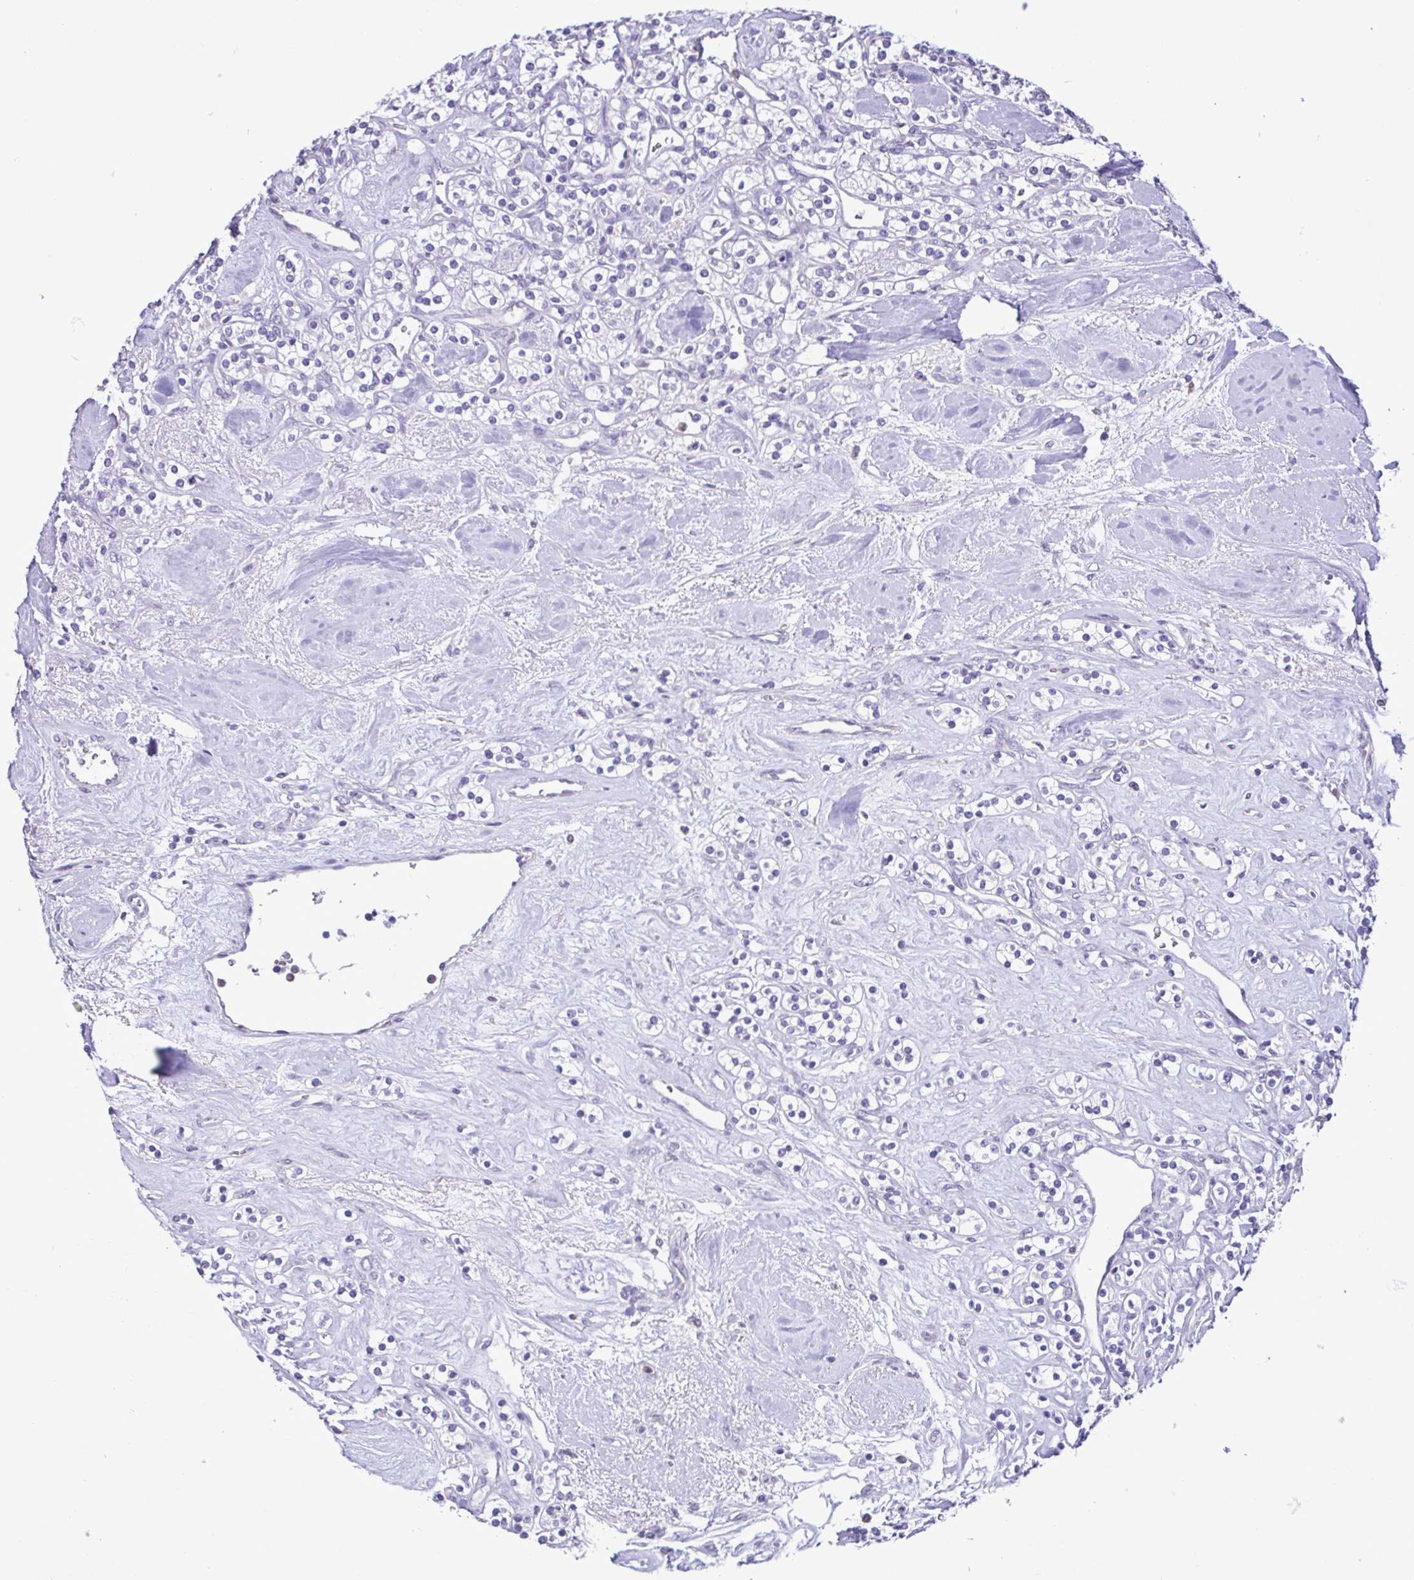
{"staining": {"intensity": "negative", "quantity": "none", "location": "none"}, "tissue": "renal cancer", "cell_type": "Tumor cells", "image_type": "cancer", "snomed": [{"axis": "morphology", "description": "Adenocarcinoma, NOS"}, {"axis": "topography", "description": "Kidney"}], "caption": "There is no significant staining in tumor cells of renal adenocarcinoma.", "gene": "CBY2", "patient": {"sex": "male", "age": 77}}